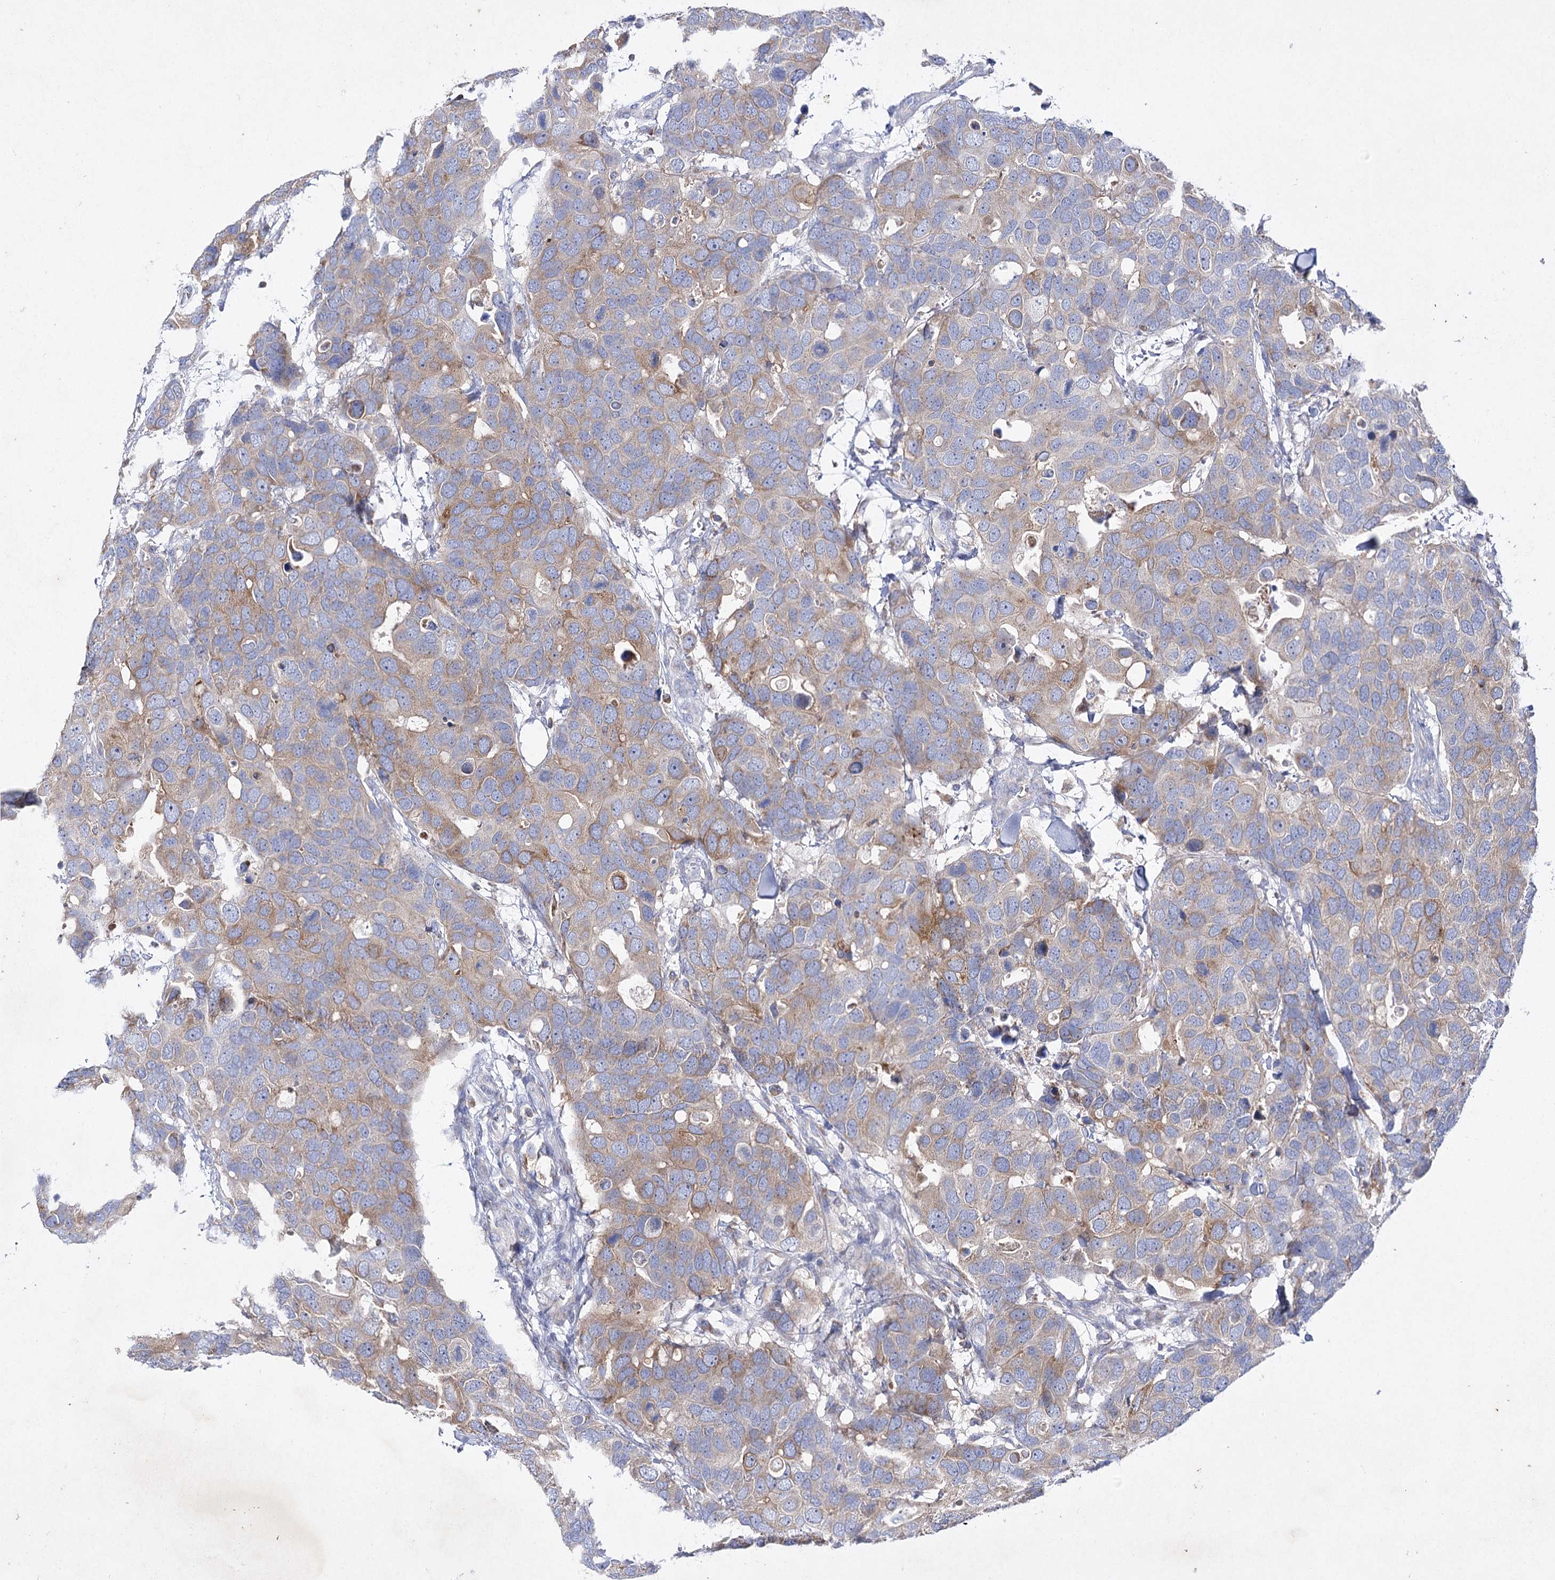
{"staining": {"intensity": "moderate", "quantity": "25%-75%", "location": "cytoplasmic/membranous"}, "tissue": "breast cancer", "cell_type": "Tumor cells", "image_type": "cancer", "snomed": [{"axis": "morphology", "description": "Duct carcinoma"}, {"axis": "topography", "description": "Breast"}], "caption": "Protein staining shows moderate cytoplasmic/membranous expression in about 25%-75% of tumor cells in breast infiltrating ductal carcinoma. The protein is shown in brown color, while the nuclei are stained blue.", "gene": "COX15", "patient": {"sex": "female", "age": 83}}